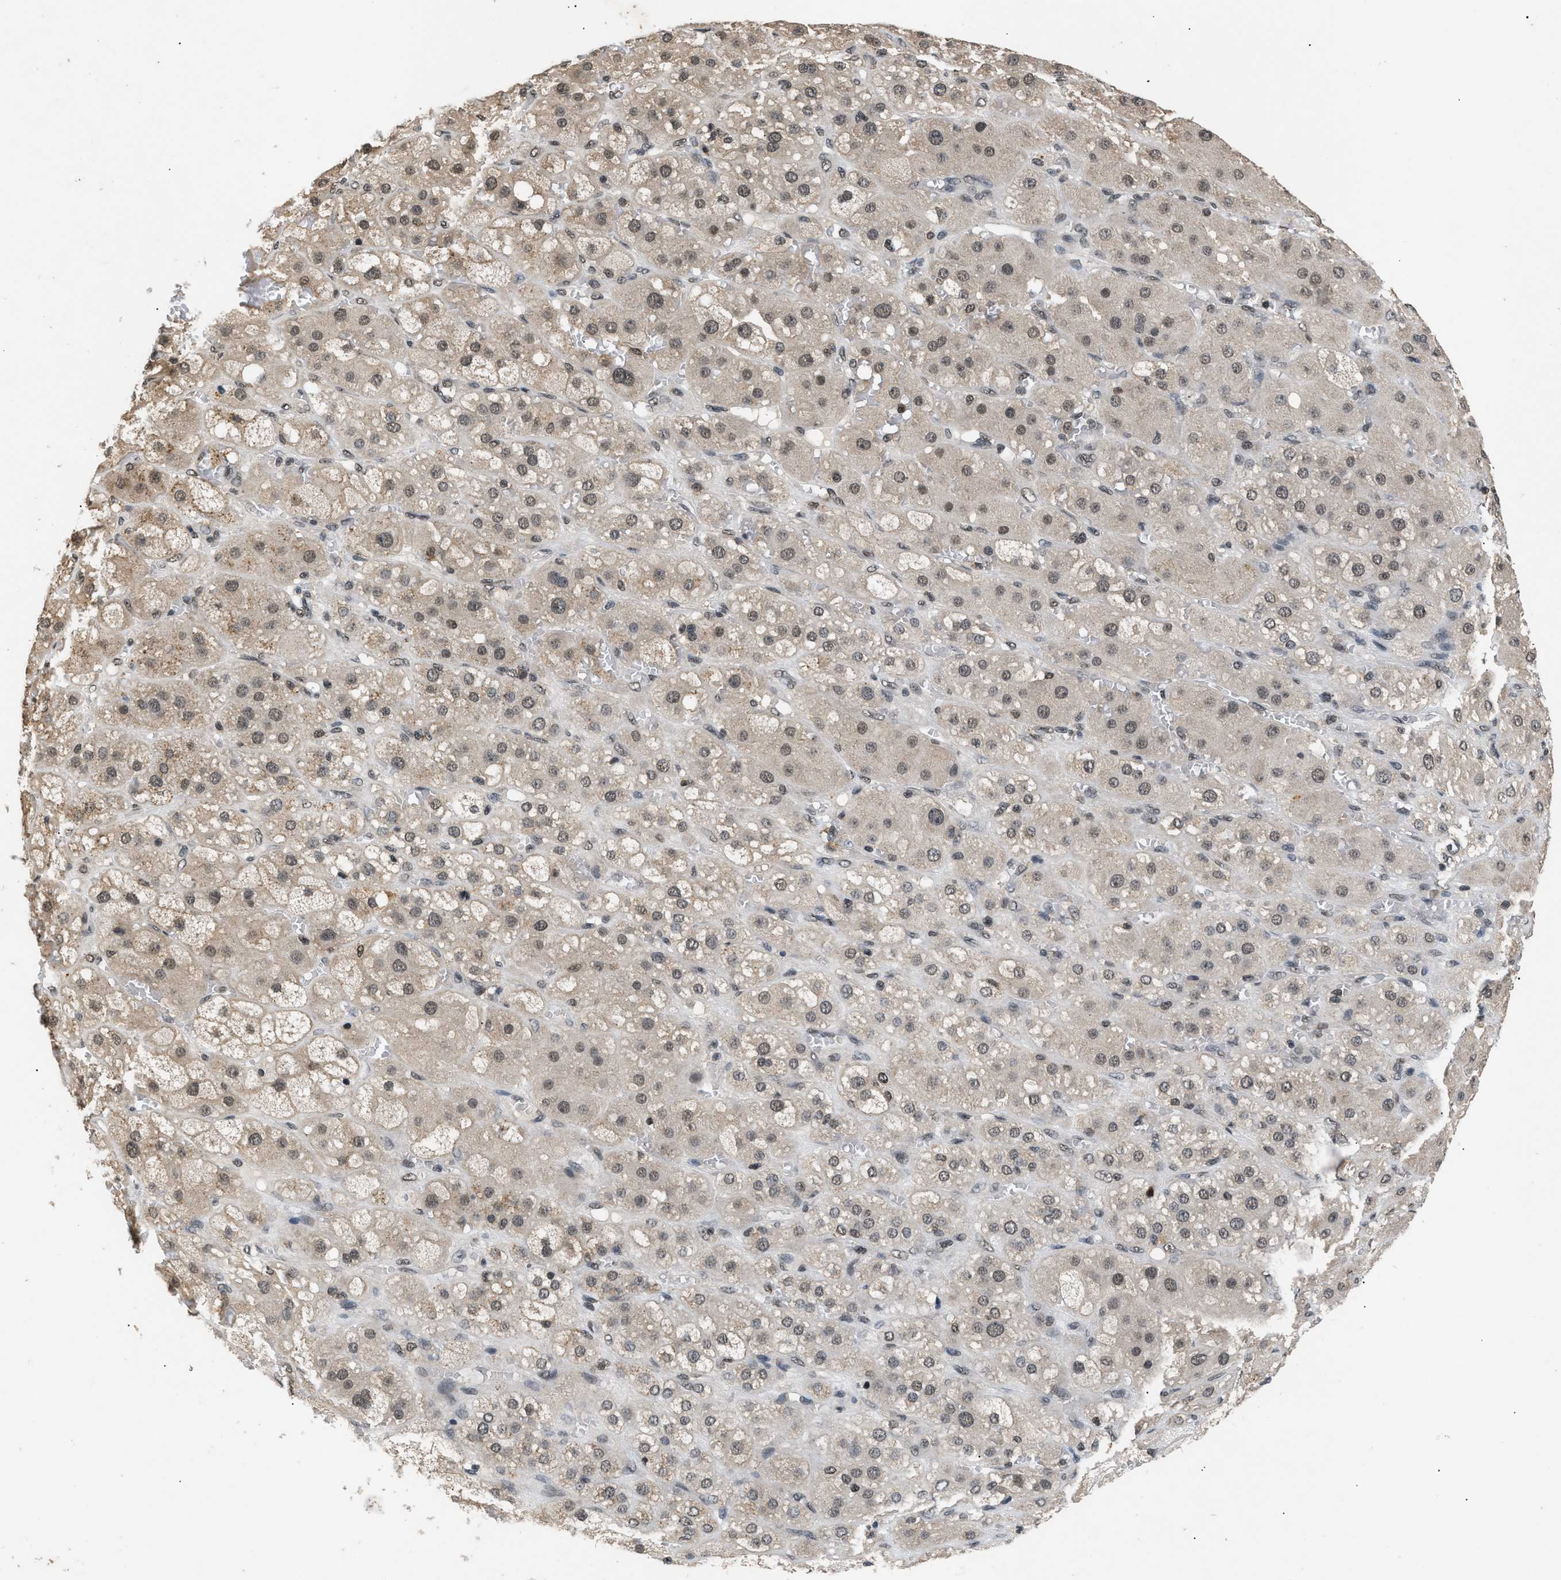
{"staining": {"intensity": "strong", "quantity": "25%-75%", "location": "cytoplasmic/membranous,nuclear"}, "tissue": "adrenal gland", "cell_type": "Glandular cells", "image_type": "normal", "snomed": [{"axis": "morphology", "description": "Normal tissue, NOS"}, {"axis": "topography", "description": "Adrenal gland"}], "caption": "IHC histopathology image of unremarkable adrenal gland: adrenal gland stained using immunohistochemistry displays high levels of strong protein expression localized specifically in the cytoplasmic/membranous,nuclear of glandular cells, appearing as a cytoplasmic/membranous,nuclear brown color.", "gene": "RBM5", "patient": {"sex": "female", "age": 47}}